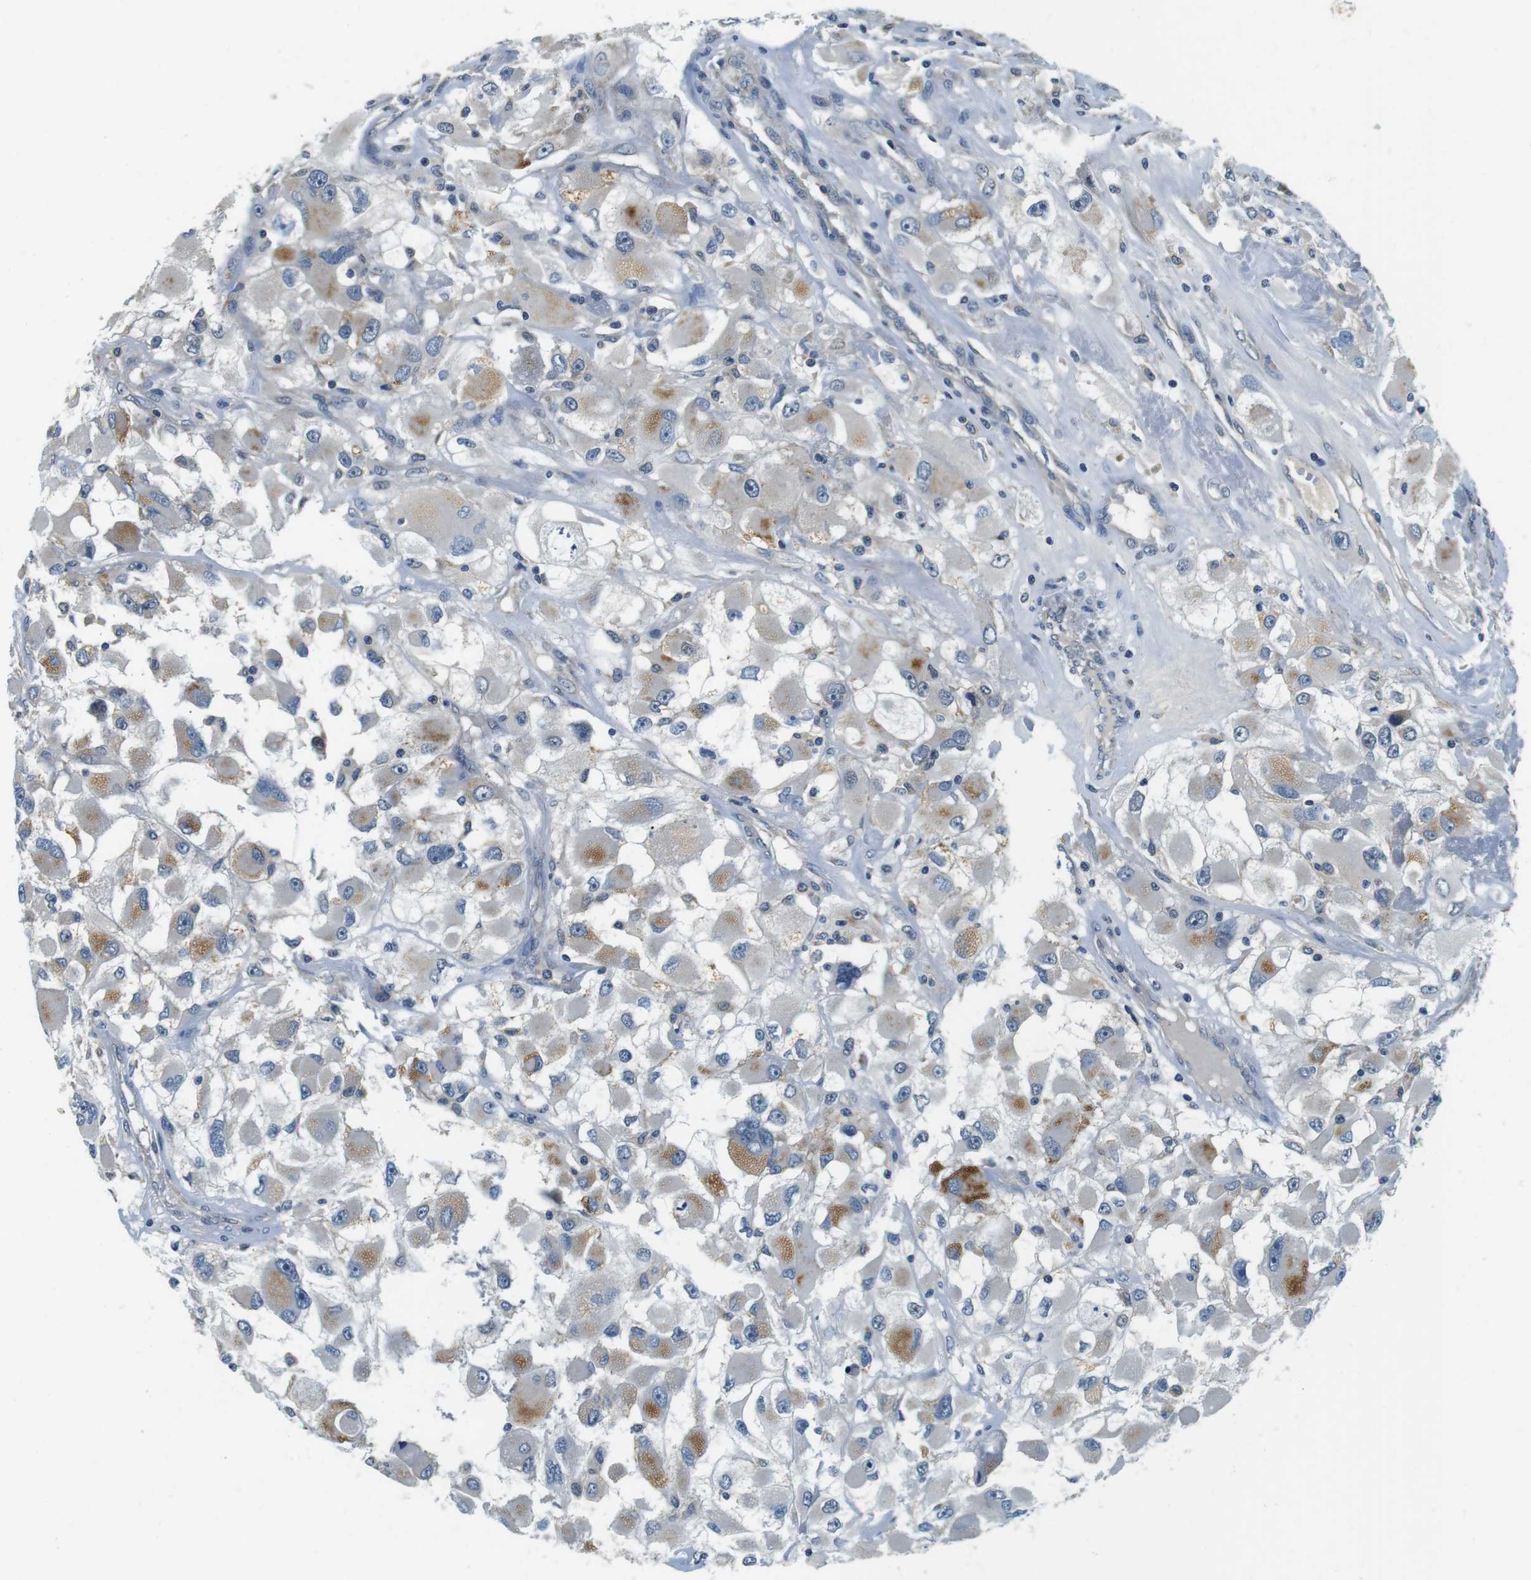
{"staining": {"intensity": "moderate", "quantity": "25%-75%", "location": "cytoplasmic/membranous"}, "tissue": "renal cancer", "cell_type": "Tumor cells", "image_type": "cancer", "snomed": [{"axis": "morphology", "description": "Adenocarcinoma, NOS"}, {"axis": "topography", "description": "Kidney"}], "caption": "An immunohistochemistry (IHC) photomicrograph of neoplastic tissue is shown. Protein staining in brown highlights moderate cytoplasmic/membranous positivity in adenocarcinoma (renal) within tumor cells.", "gene": "DTNA", "patient": {"sex": "female", "age": 52}}